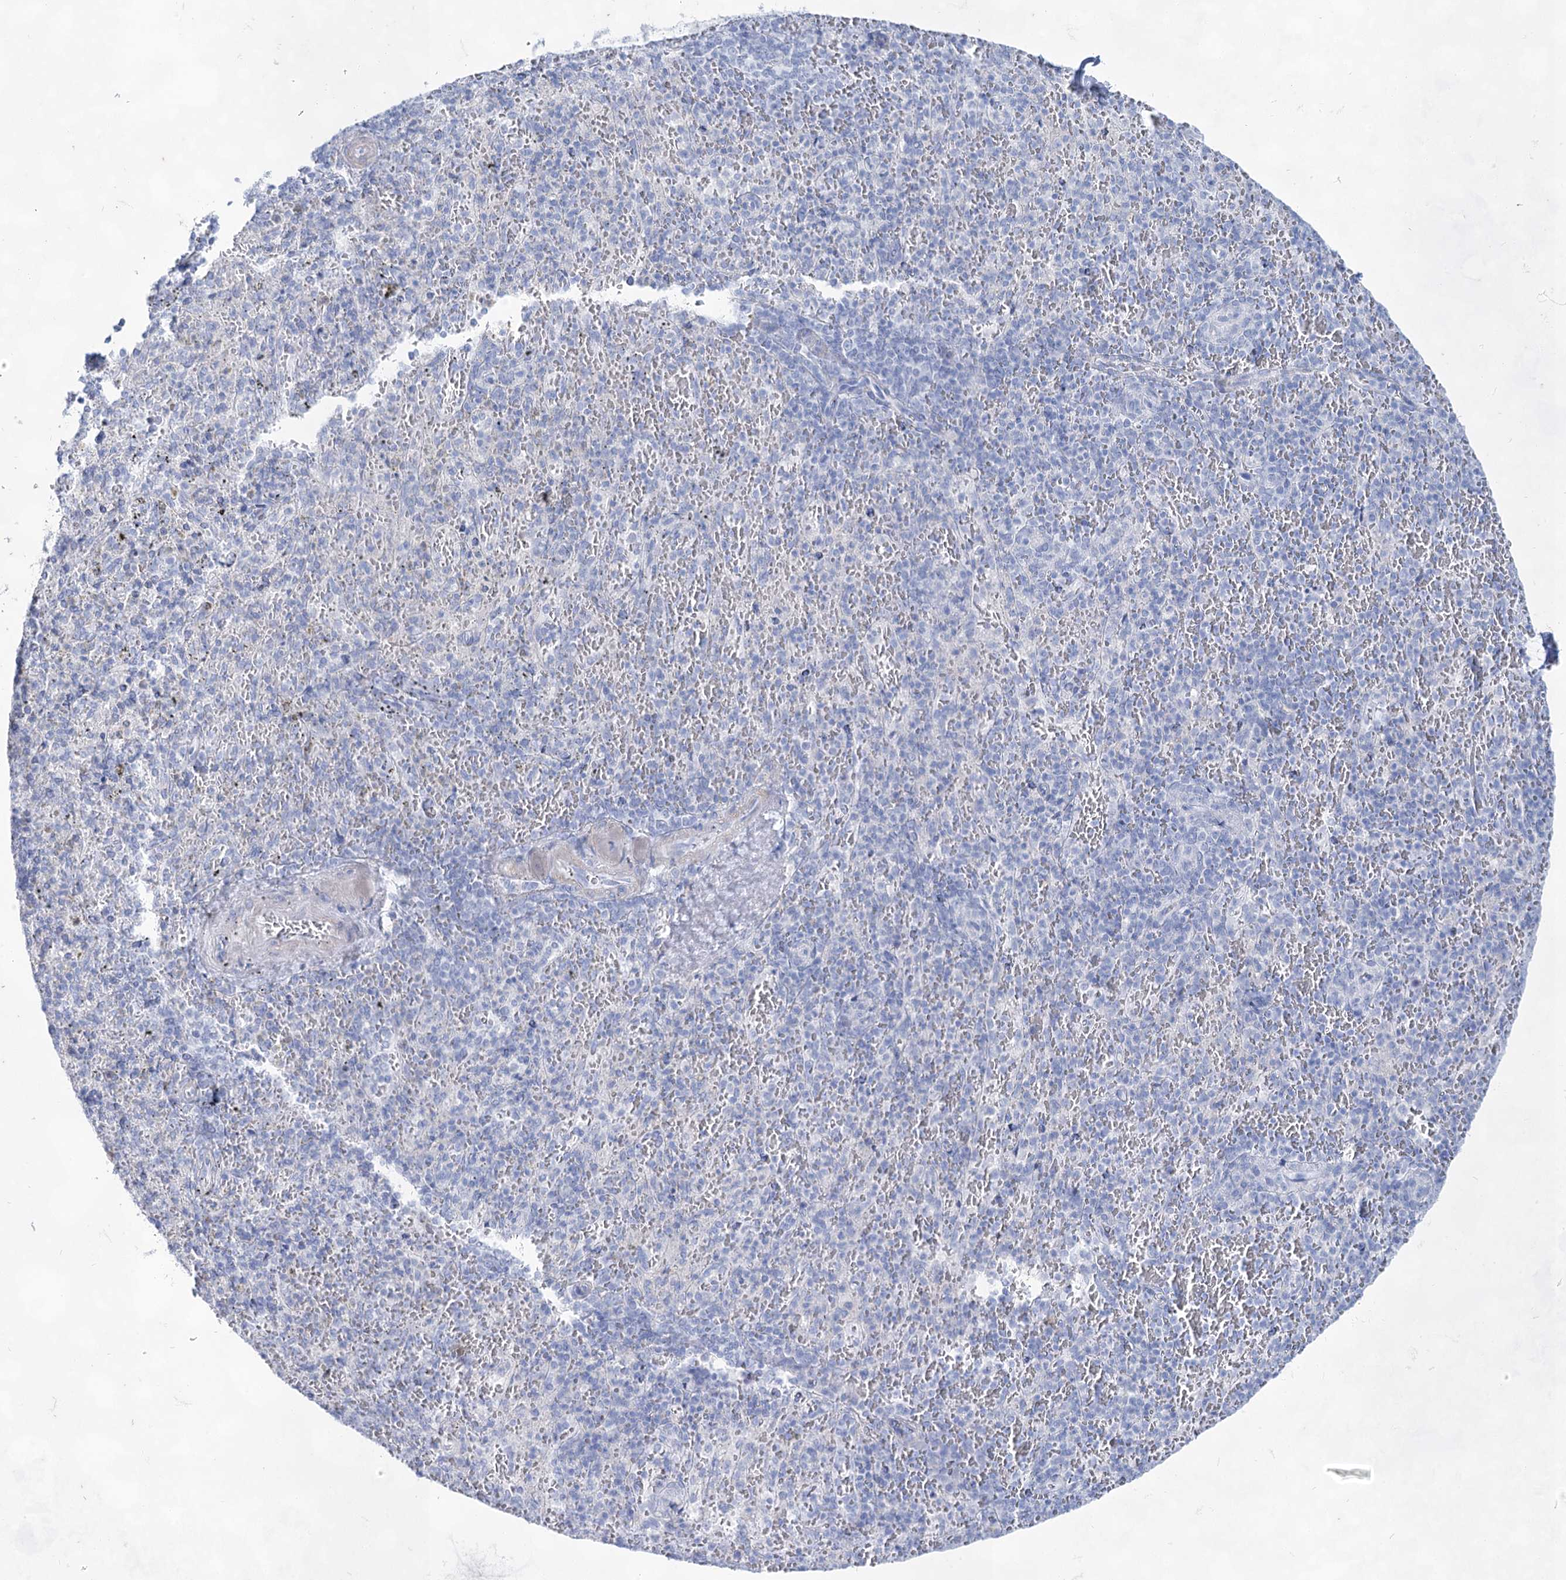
{"staining": {"intensity": "negative", "quantity": "none", "location": "none"}, "tissue": "spleen", "cell_type": "Cells in red pulp", "image_type": "normal", "snomed": [{"axis": "morphology", "description": "Normal tissue, NOS"}, {"axis": "topography", "description": "Spleen"}], "caption": "The image shows no significant staining in cells in red pulp of spleen.", "gene": "ACRV1", "patient": {"sex": "male", "age": 82}}